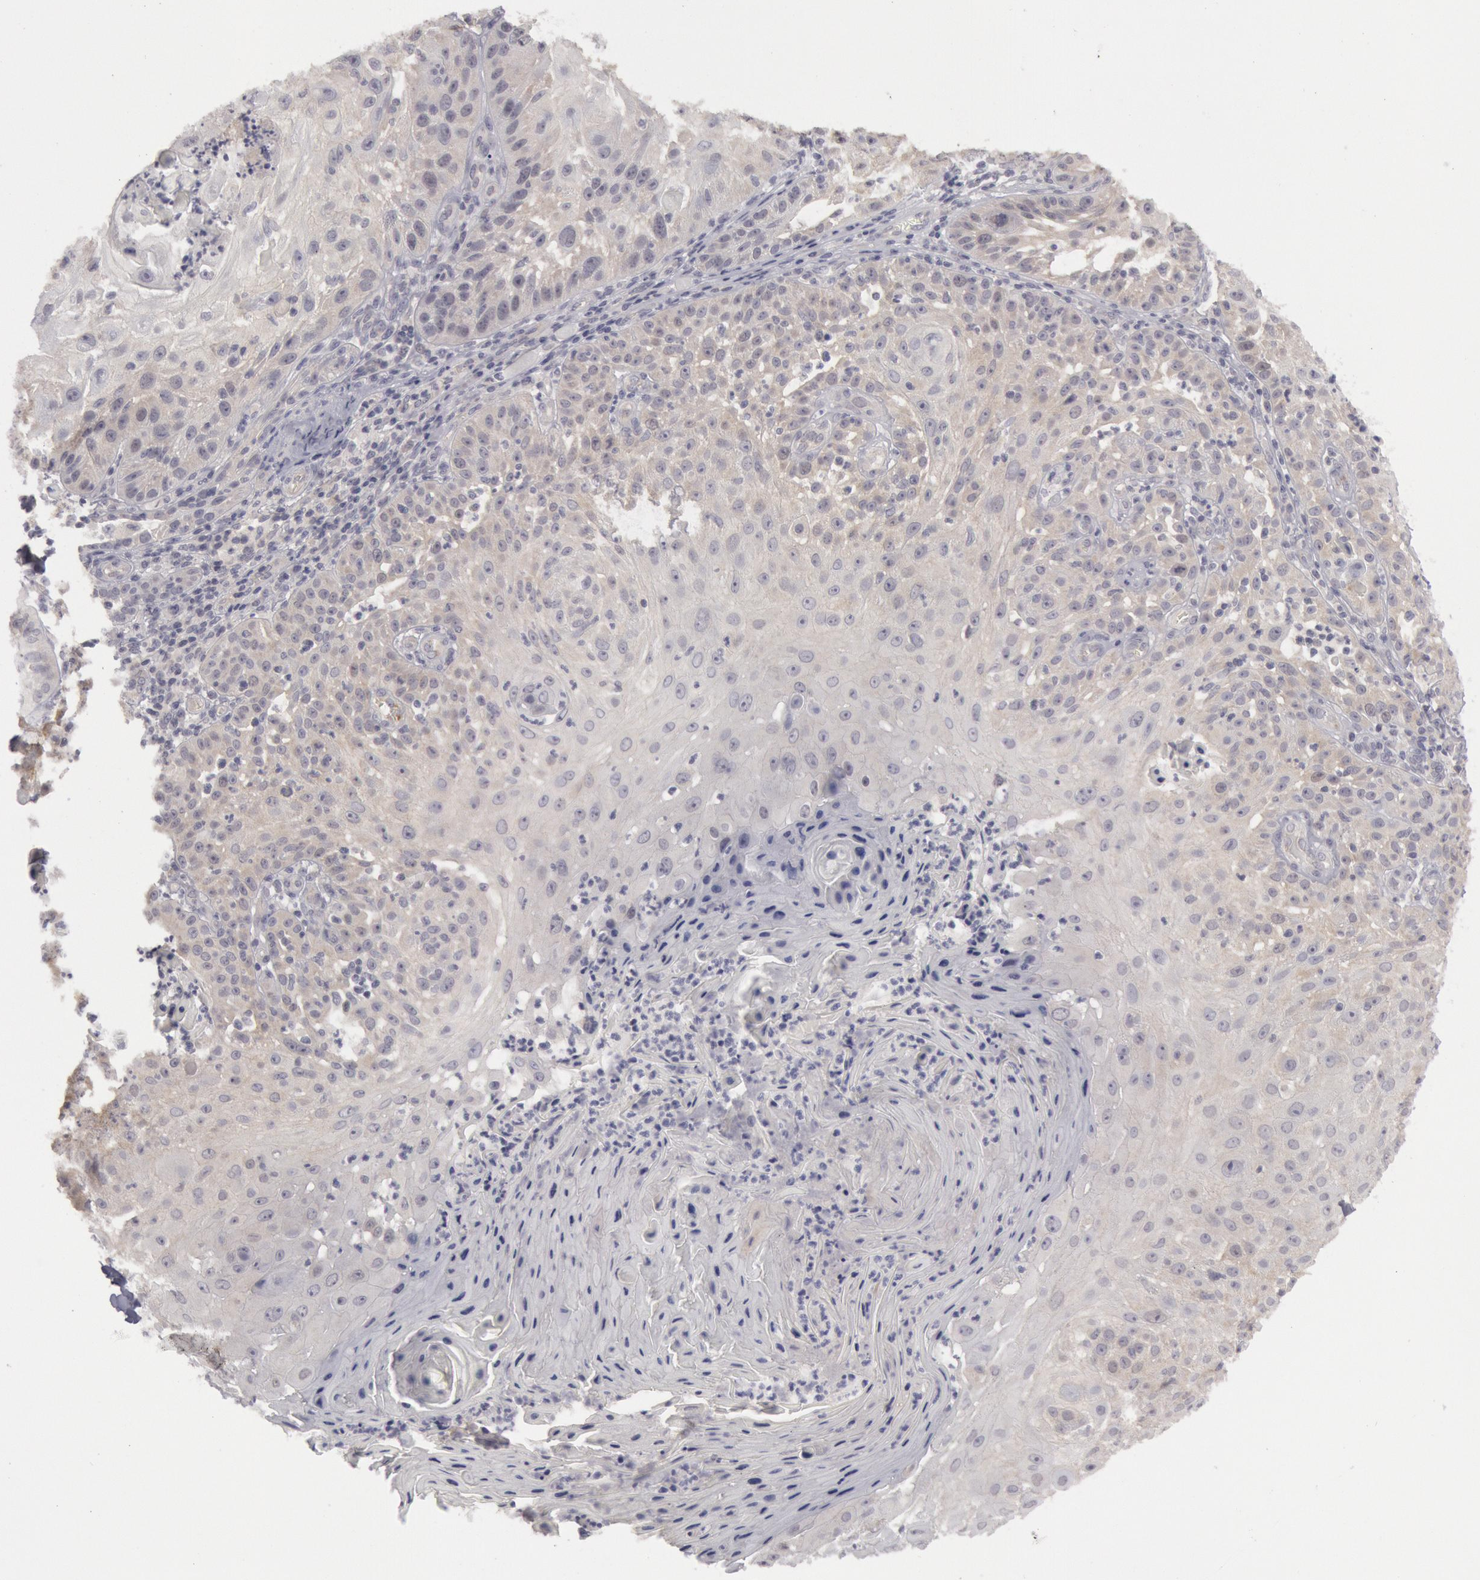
{"staining": {"intensity": "weak", "quantity": "25%-75%", "location": "cytoplasmic/membranous"}, "tissue": "skin cancer", "cell_type": "Tumor cells", "image_type": "cancer", "snomed": [{"axis": "morphology", "description": "Squamous cell carcinoma, NOS"}, {"axis": "topography", "description": "Skin"}], "caption": "An image of skin squamous cell carcinoma stained for a protein exhibits weak cytoplasmic/membranous brown staining in tumor cells.", "gene": "JOSD1", "patient": {"sex": "female", "age": 89}}